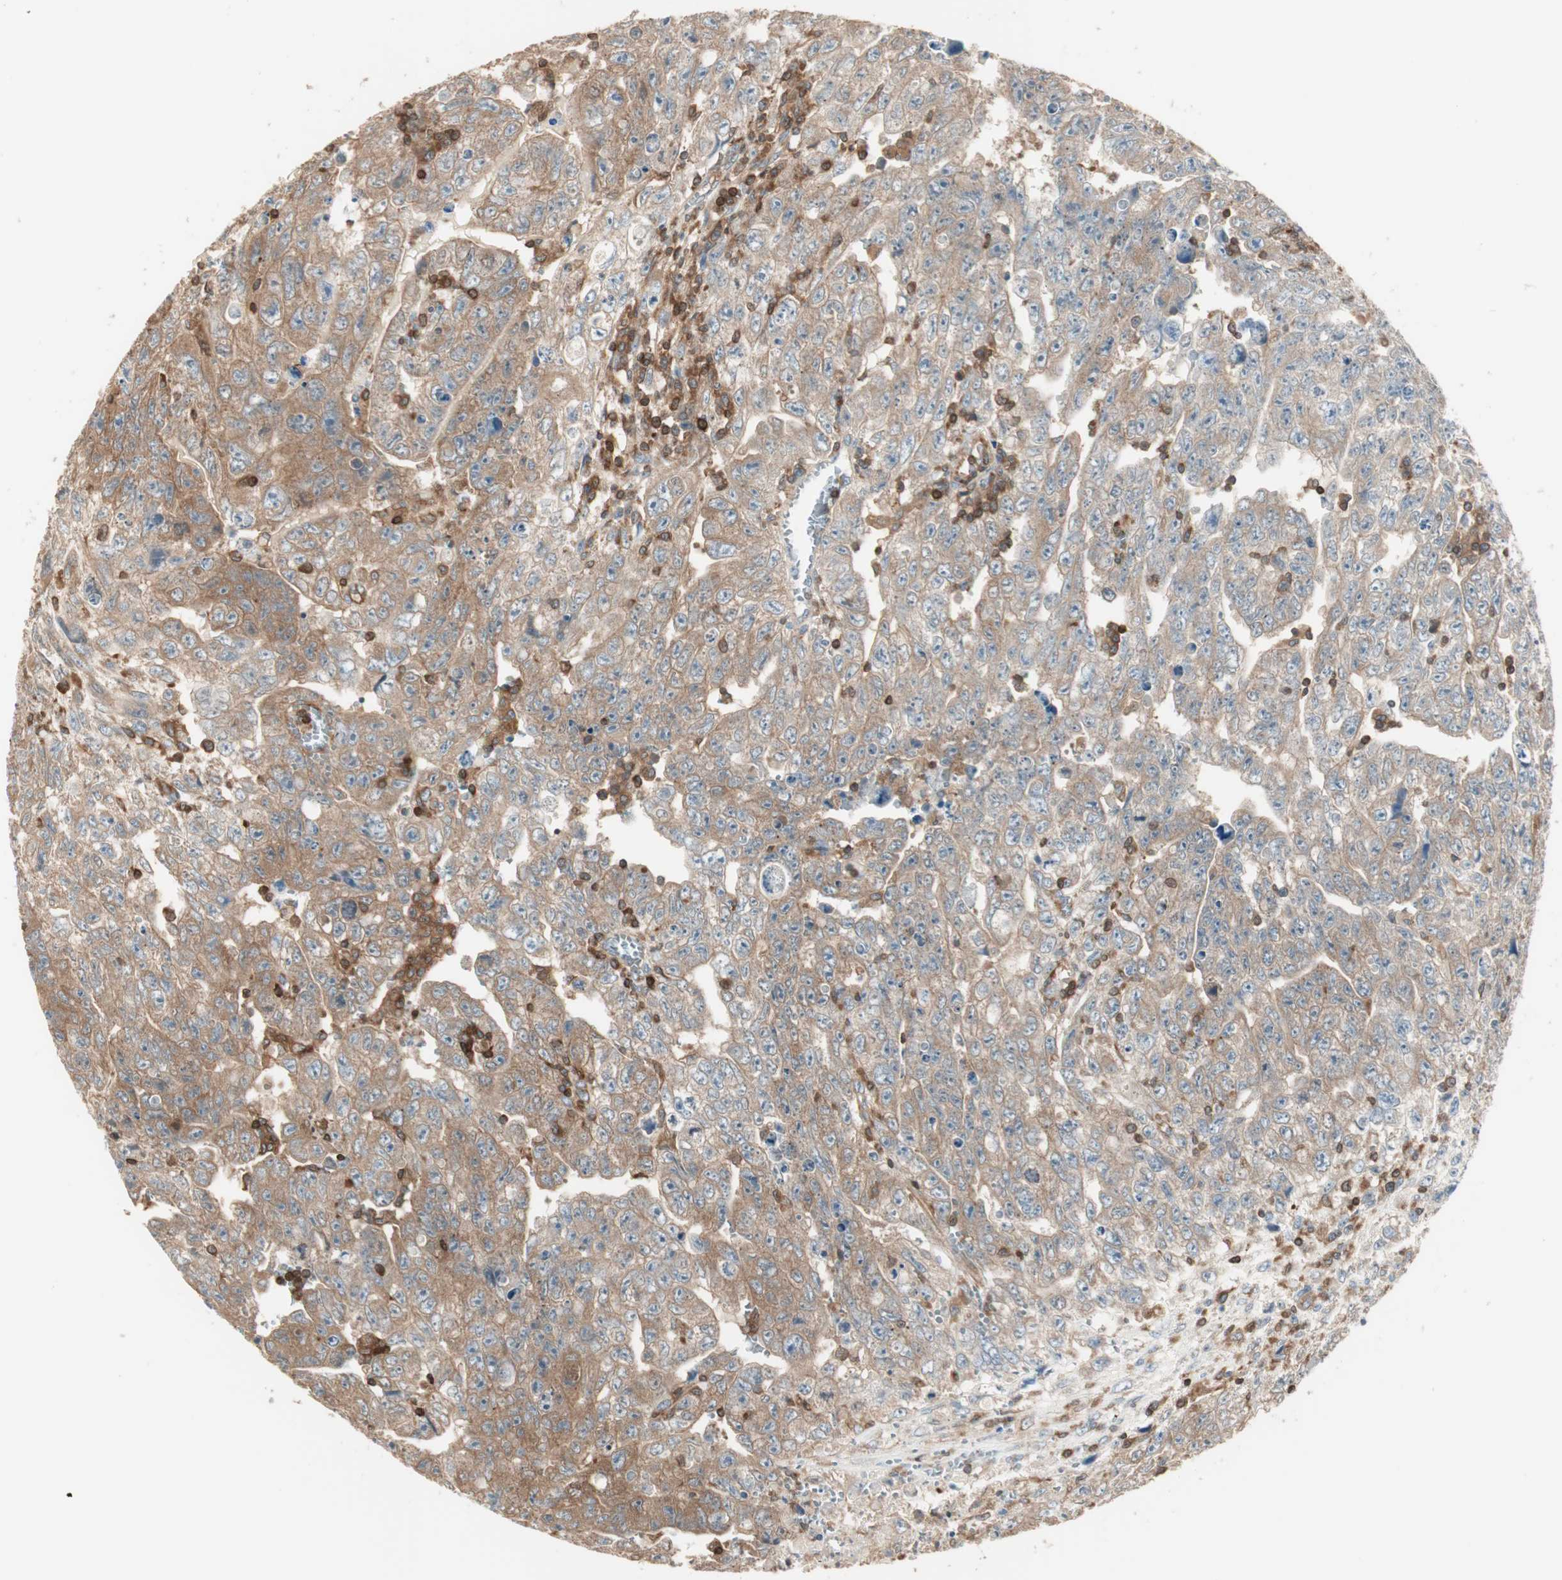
{"staining": {"intensity": "moderate", "quantity": ">75%", "location": "cytoplasmic/membranous"}, "tissue": "testis cancer", "cell_type": "Tumor cells", "image_type": "cancer", "snomed": [{"axis": "morphology", "description": "Carcinoma, Embryonal, NOS"}, {"axis": "topography", "description": "Testis"}], "caption": "This photomicrograph reveals immunohistochemistry staining of human testis cancer (embryonal carcinoma), with medium moderate cytoplasmic/membranous expression in approximately >75% of tumor cells.", "gene": "CRLF3", "patient": {"sex": "male", "age": 28}}